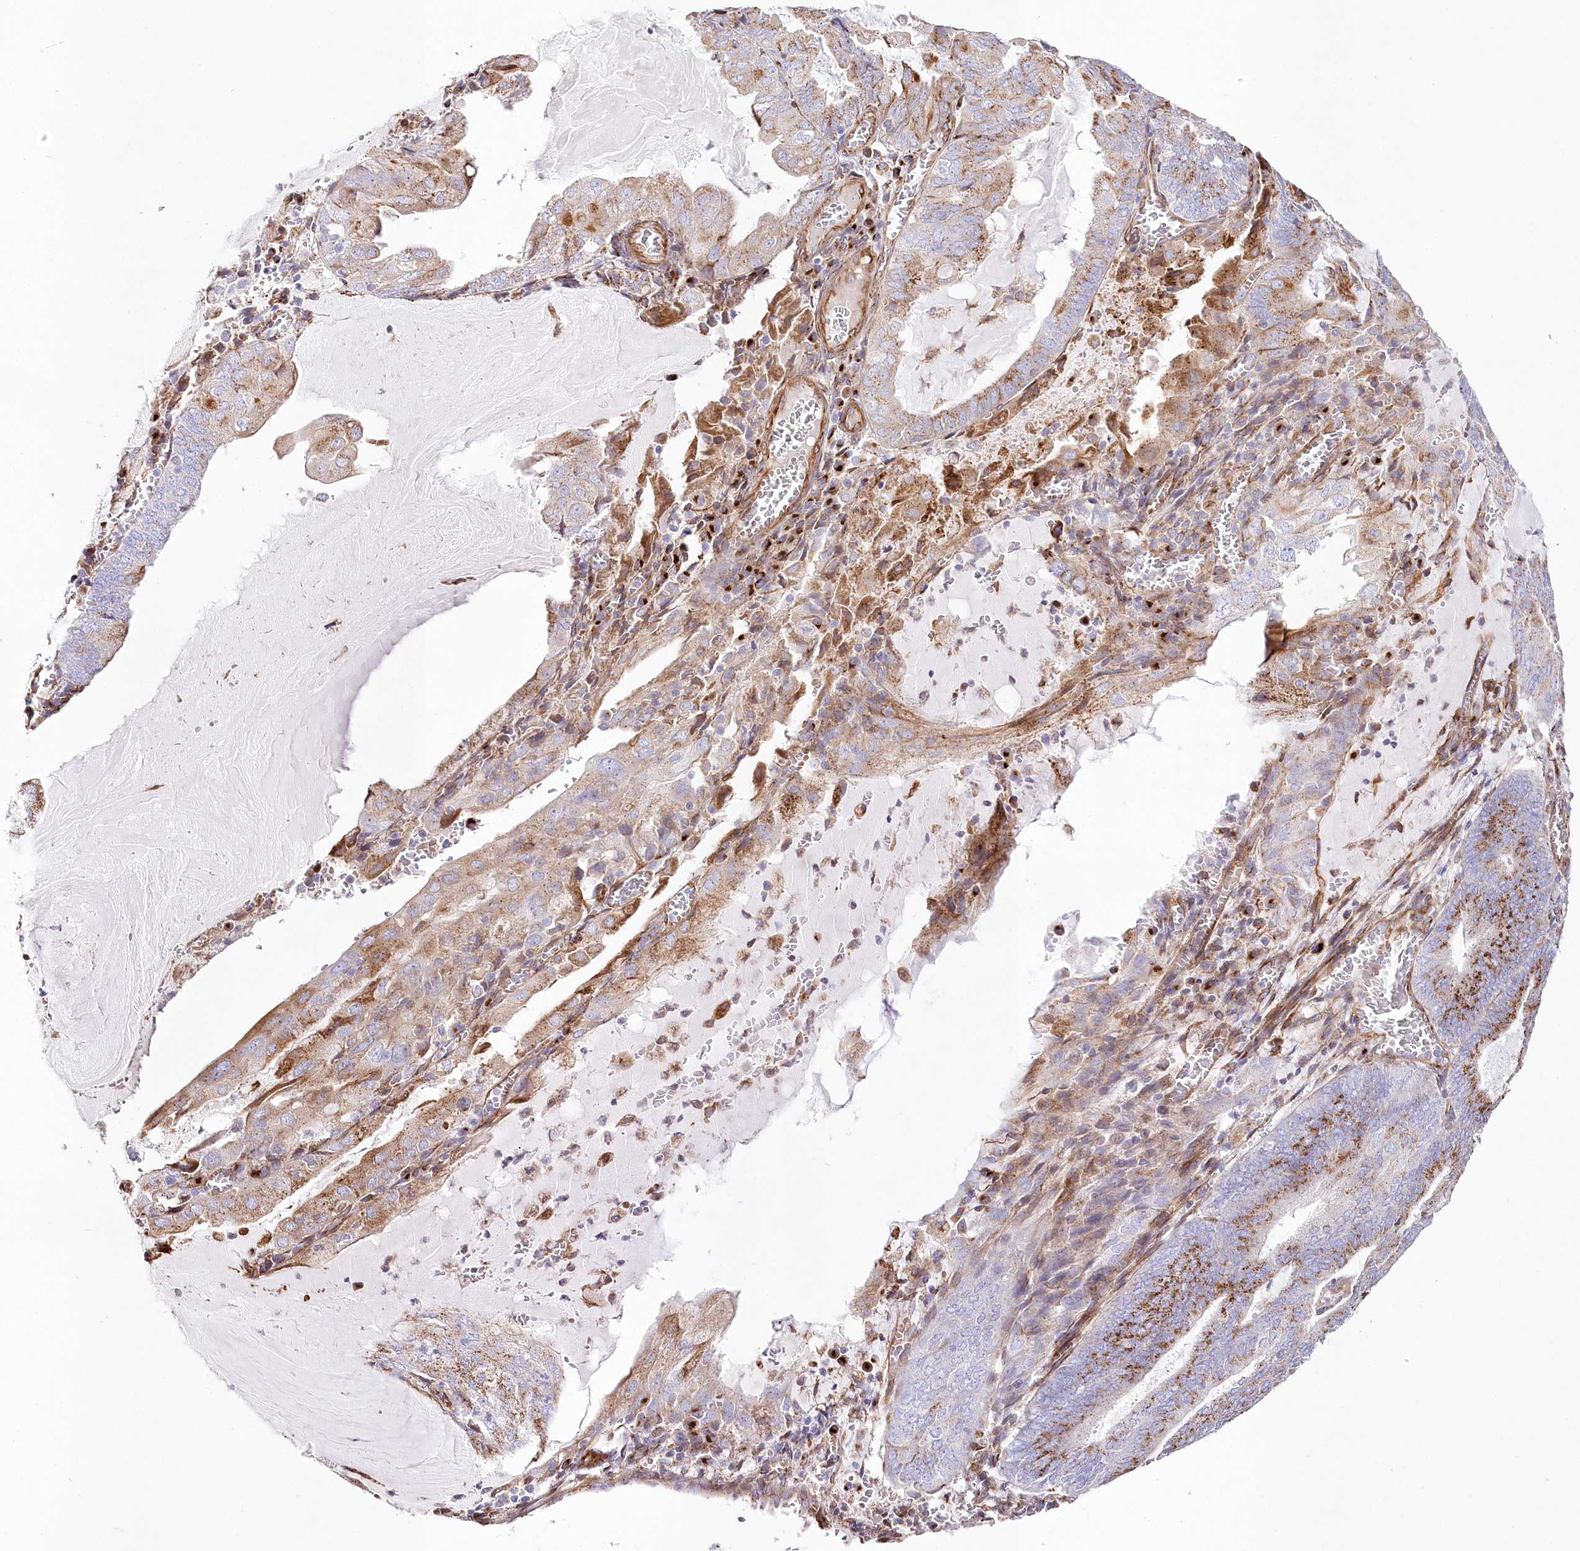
{"staining": {"intensity": "moderate", "quantity": ">75%", "location": "cytoplasmic/membranous"}, "tissue": "endometrial cancer", "cell_type": "Tumor cells", "image_type": "cancer", "snomed": [{"axis": "morphology", "description": "Adenocarcinoma, NOS"}, {"axis": "topography", "description": "Endometrium"}], "caption": "High-power microscopy captured an immunohistochemistry (IHC) histopathology image of endometrial cancer (adenocarcinoma), revealing moderate cytoplasmic/membranous expression in about >75% of tumor cells.", "gene": "ABRAXAS2", "patient": {"sex": "female", "age": 81}}